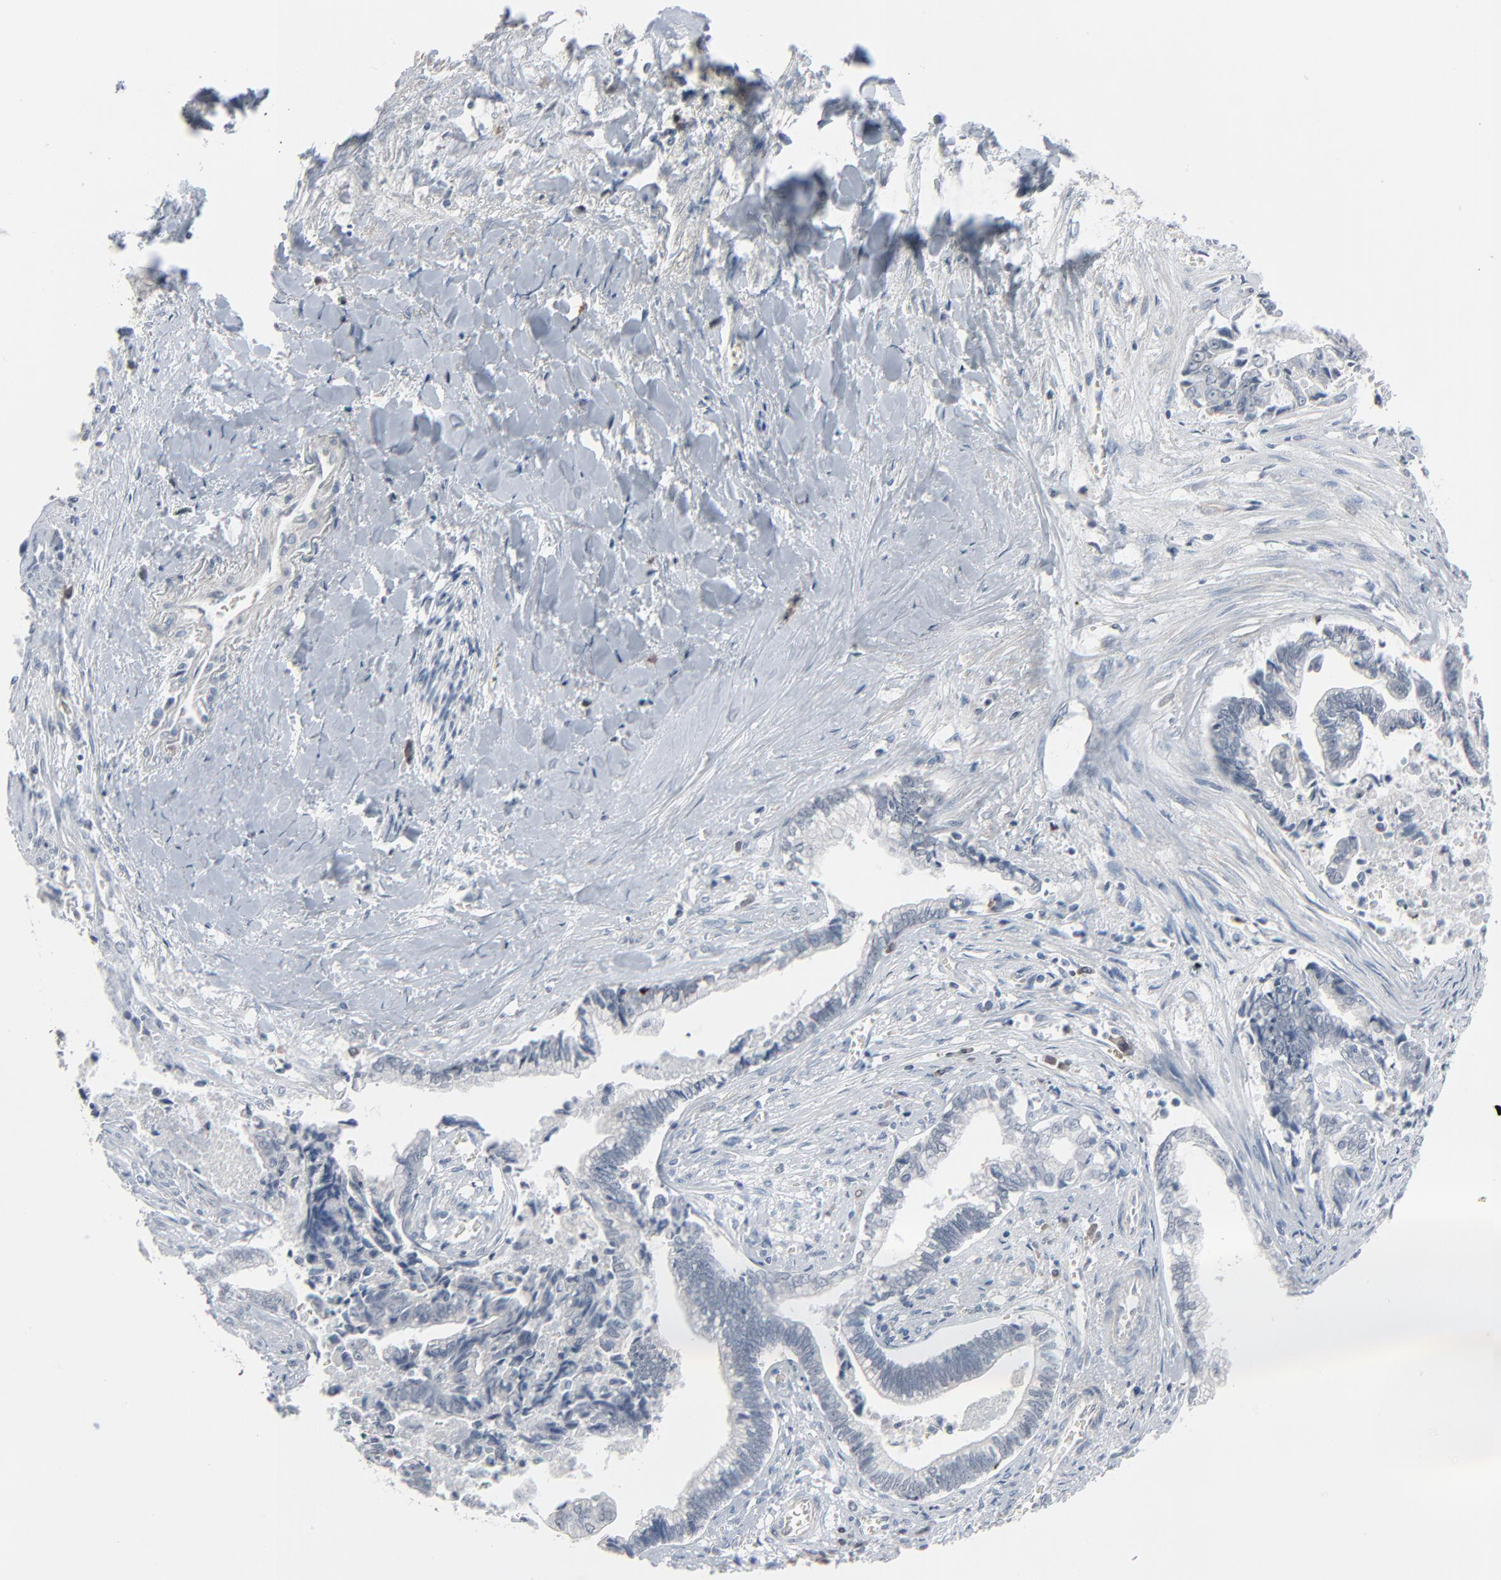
{"staining": {"intensity": "negative", "quantity": "none", "location": "none"}, "tissue": "liver cancer", "cell_type": "Tumor cells", "image_type": "cancer", "snomed": [{"axis": "morphology", "description": "Cholangiocarcinoma"}, {"axis": "topography", "description": "Liver"}], "caption": "This is an immunohistochemistry (IHC) micrograph of human liver cancer. There is no positivity in tumor cells.", "gene": "SAGE1", "patient": {"sex": "male", "age": 57}}